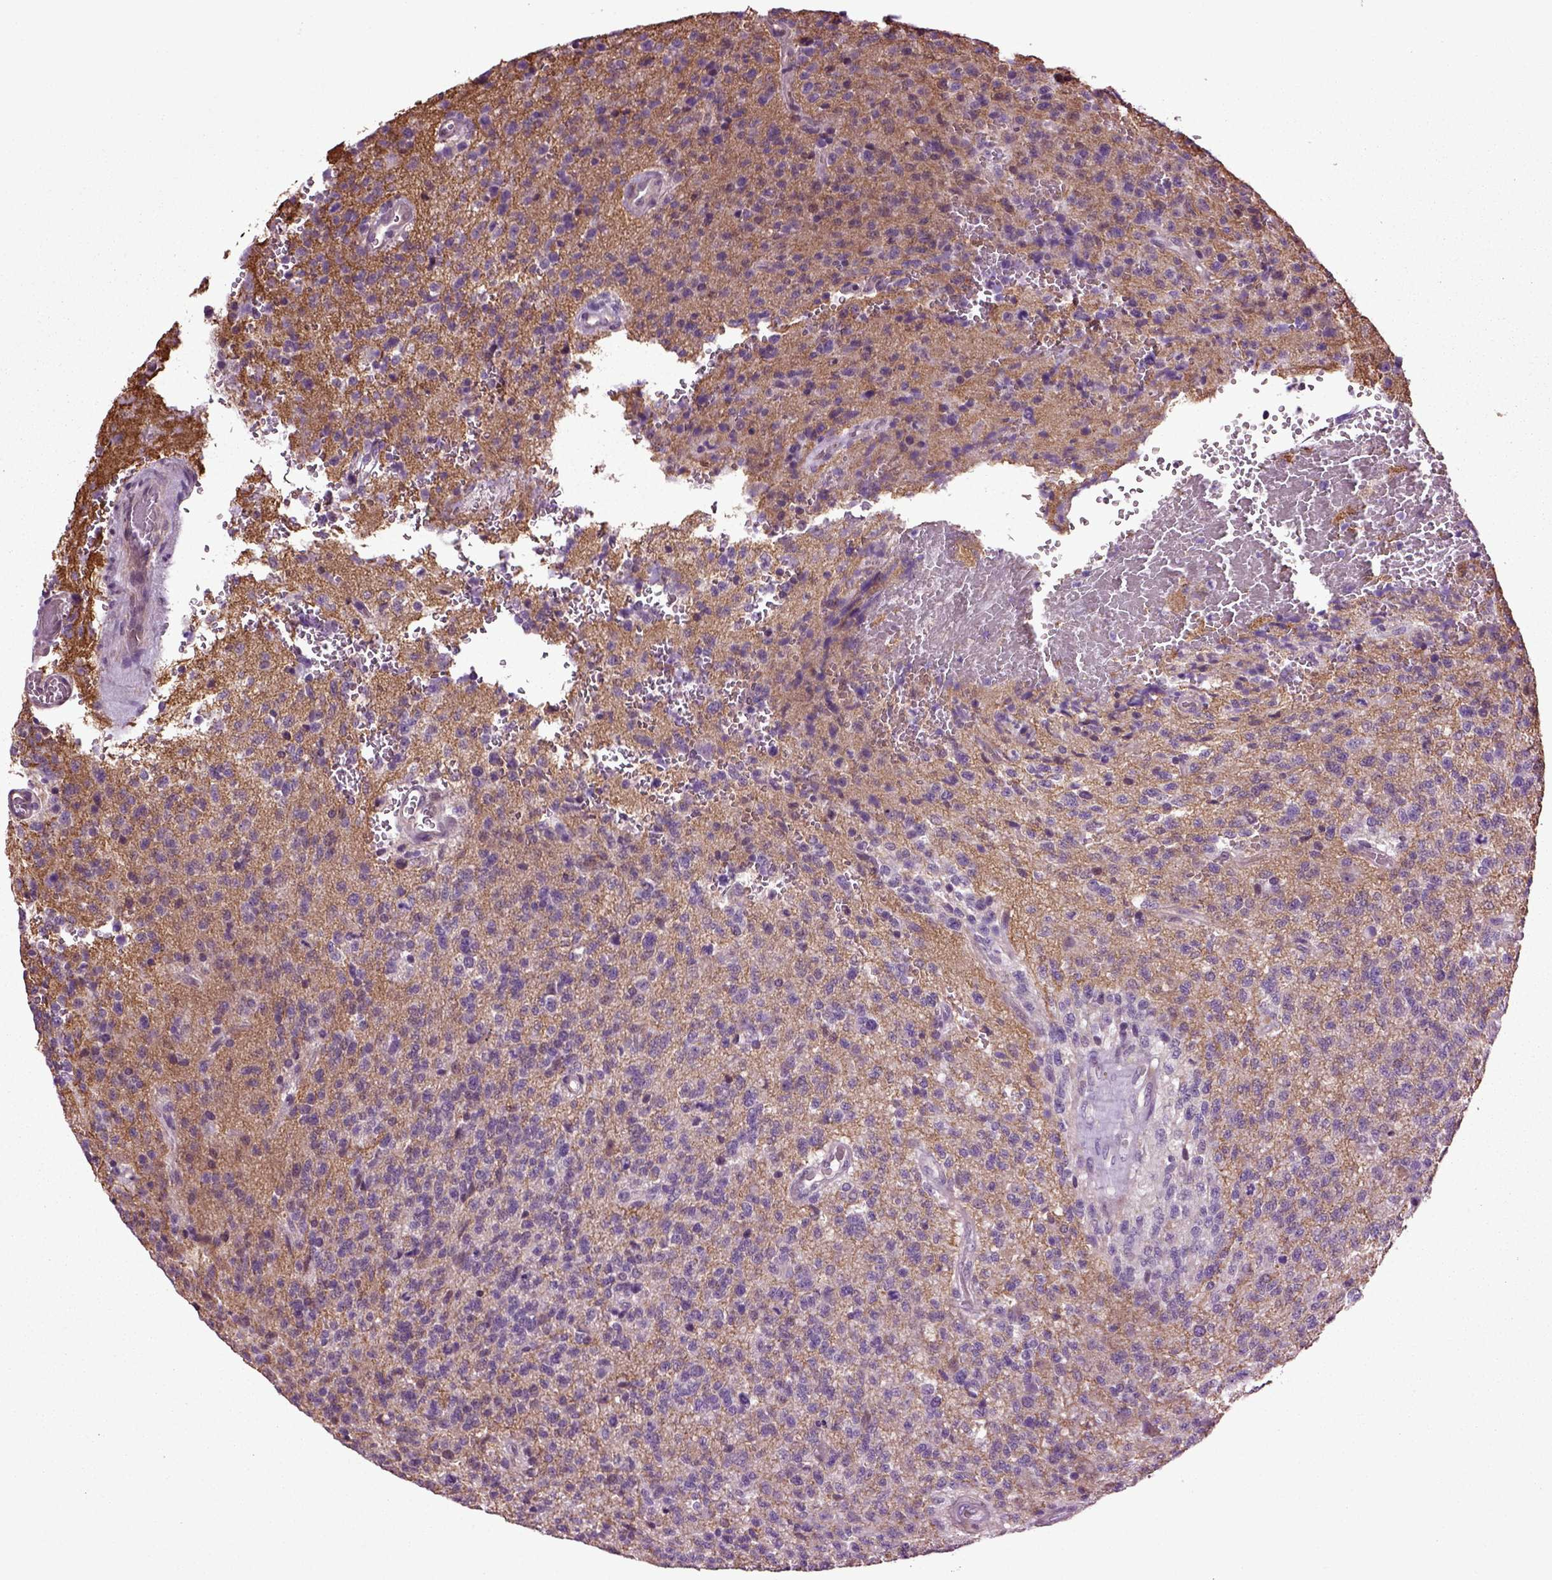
{"staining": {"intensity": "negative", "quantity": "none", "location": "none"}, "tissue": "glioma", "cell_type": "Tumor cells", "image_type": "cancer", "snomed": [{"axis": "morphology", "description": "Glioma, malignant, High grade"}, {"axis": "topography", "description": "Brain"}], "caption": "IHC micrograph of glioma stained for a protein (brown), which demonstrates no staining in tumor cells.", "gene": "HAGHL", "patient": {"sex": "male", "age": 56}}